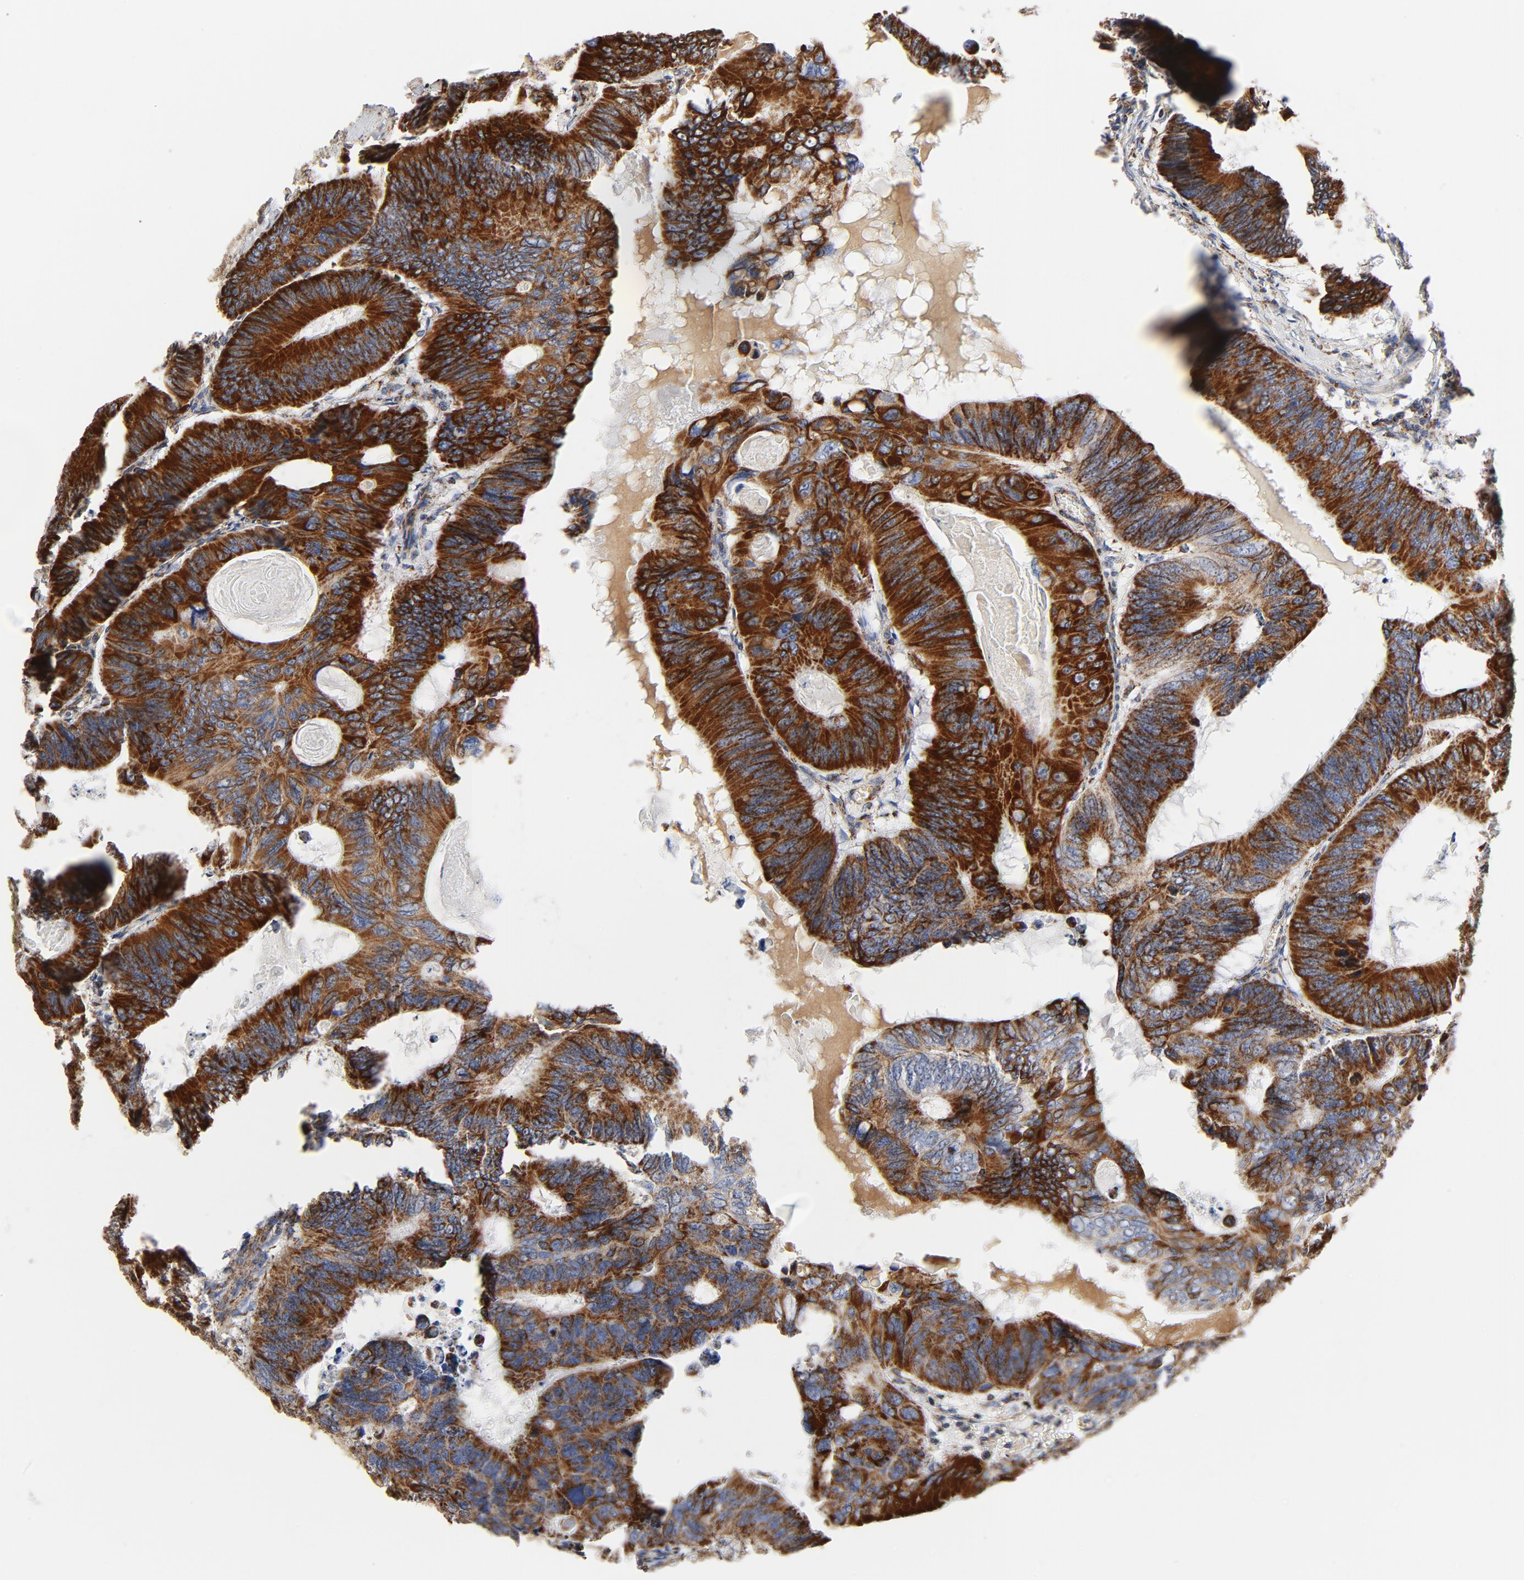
{"staining": {"intensity": "strong", "quantity": ">75%", "location": "cytoplasmic/membranous"}, "tissue": "colorectal cancer", "cell_type": "Tumor cells", "image_type": "cancer", "snomed": [{"axis": "morphology", "description": "Adenocarcinoma, NOS"}, {"axis": "topography", "description": "Colon"}], "caption": "The photomicrograph exhibits a brown stain indicating the presence of a protein in the cytoplasmic/membranous of tumor cells in adenocarcinoma (colorectal).", "gene": "PCNX4", "patient": {"sex": "female", "age": 55}}